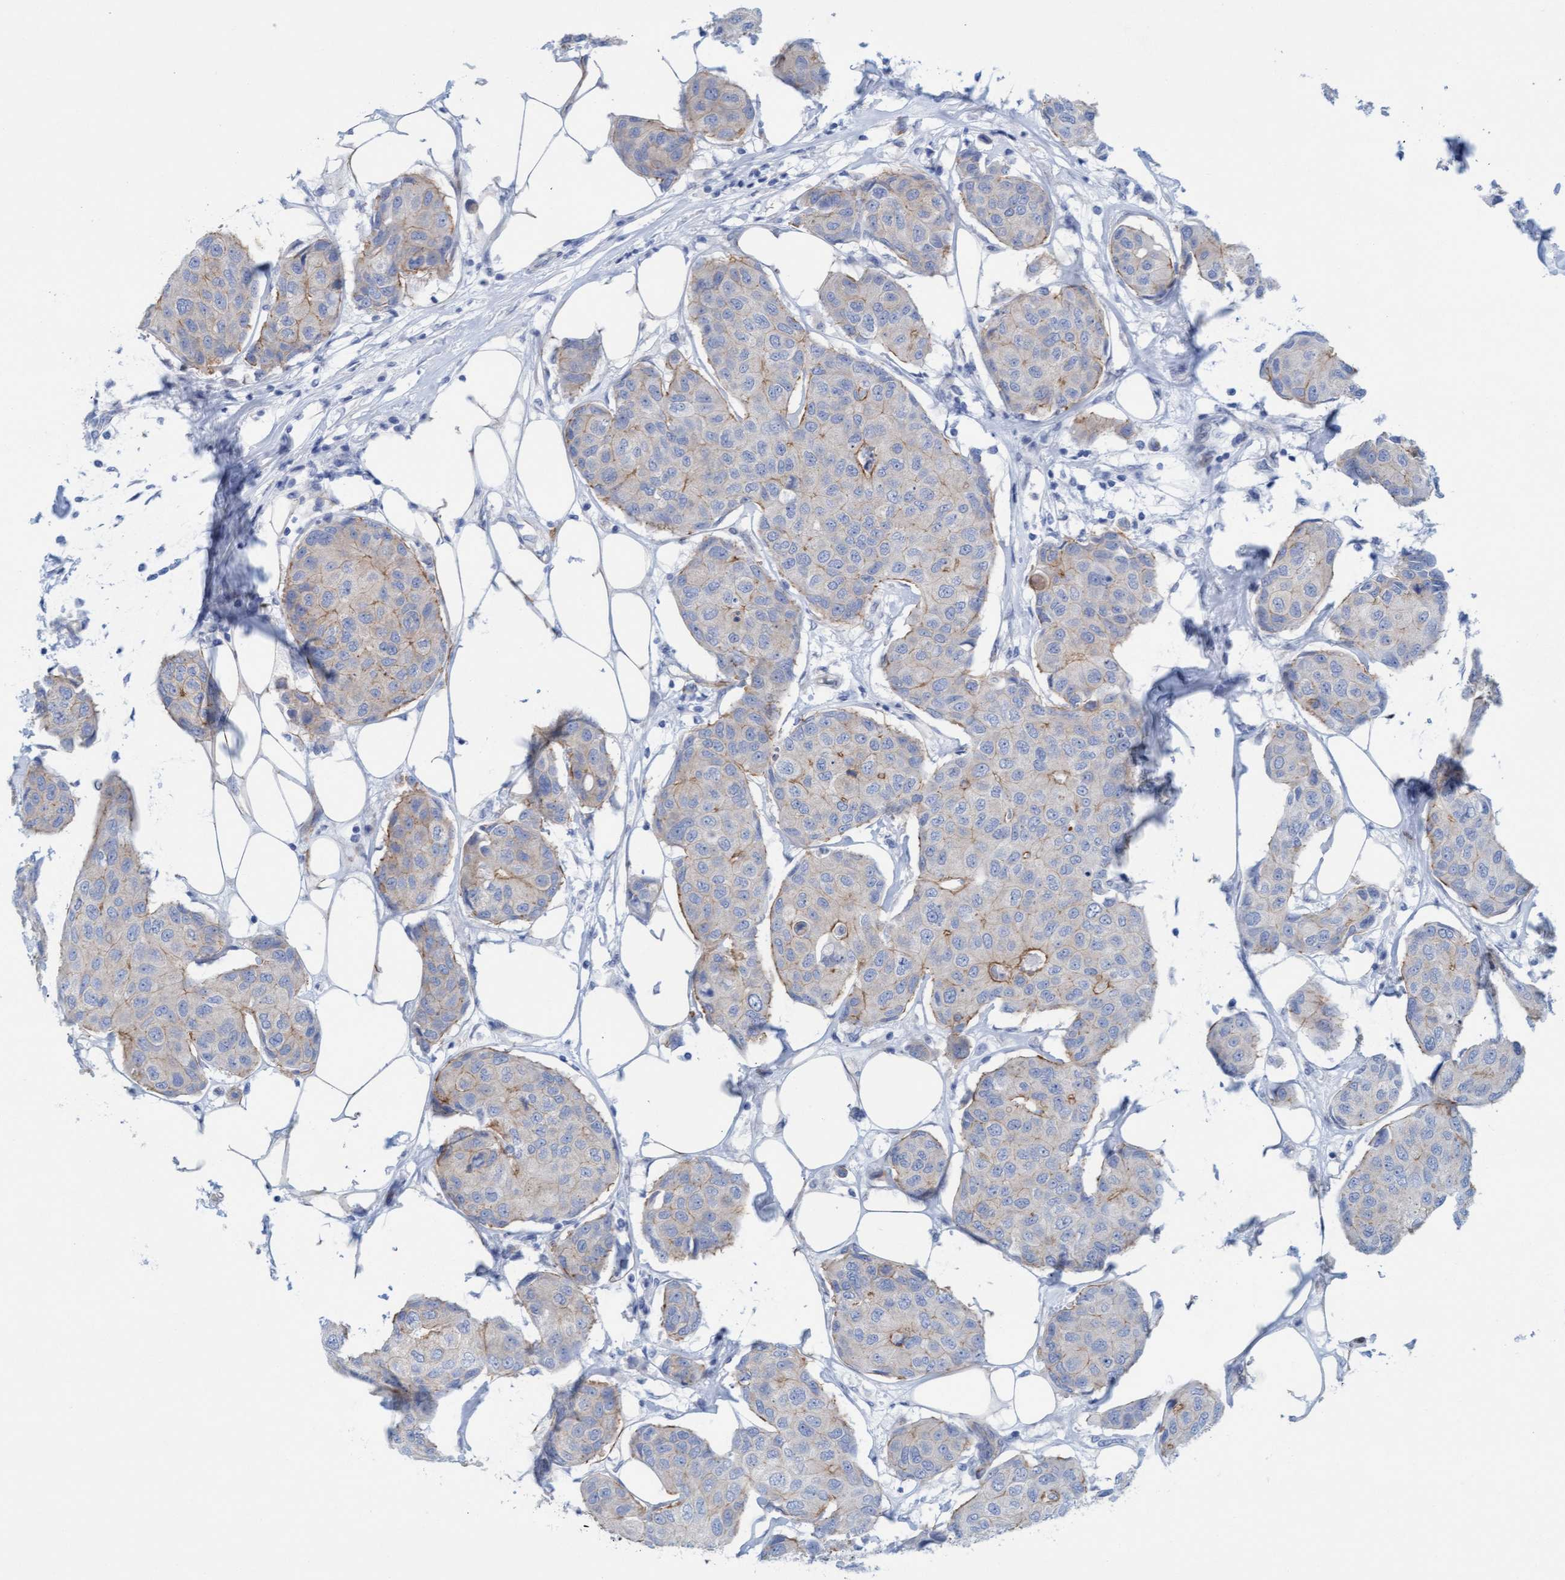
{"staining": {"intensity": "weak", "quantity": "<25%", "location": "cytoplasmic/membranous"}, "tissue": "breast cancer", "cell_type": "Tumor cells", "image_type": "cancer", "snomed": [{"axis": "morphology", "description": "Duct carcinoma"}, {"axis": "topography", "description": "Breast"}], "caption": "DAB (3,3'-diaminobenzidine) immunohistochemical staining of human invasive ductal carcinoma (breast) shows no significant expression in tumor cells.", "gene": "MTFR1", "patient": {"sex": "female", "age": 80}}